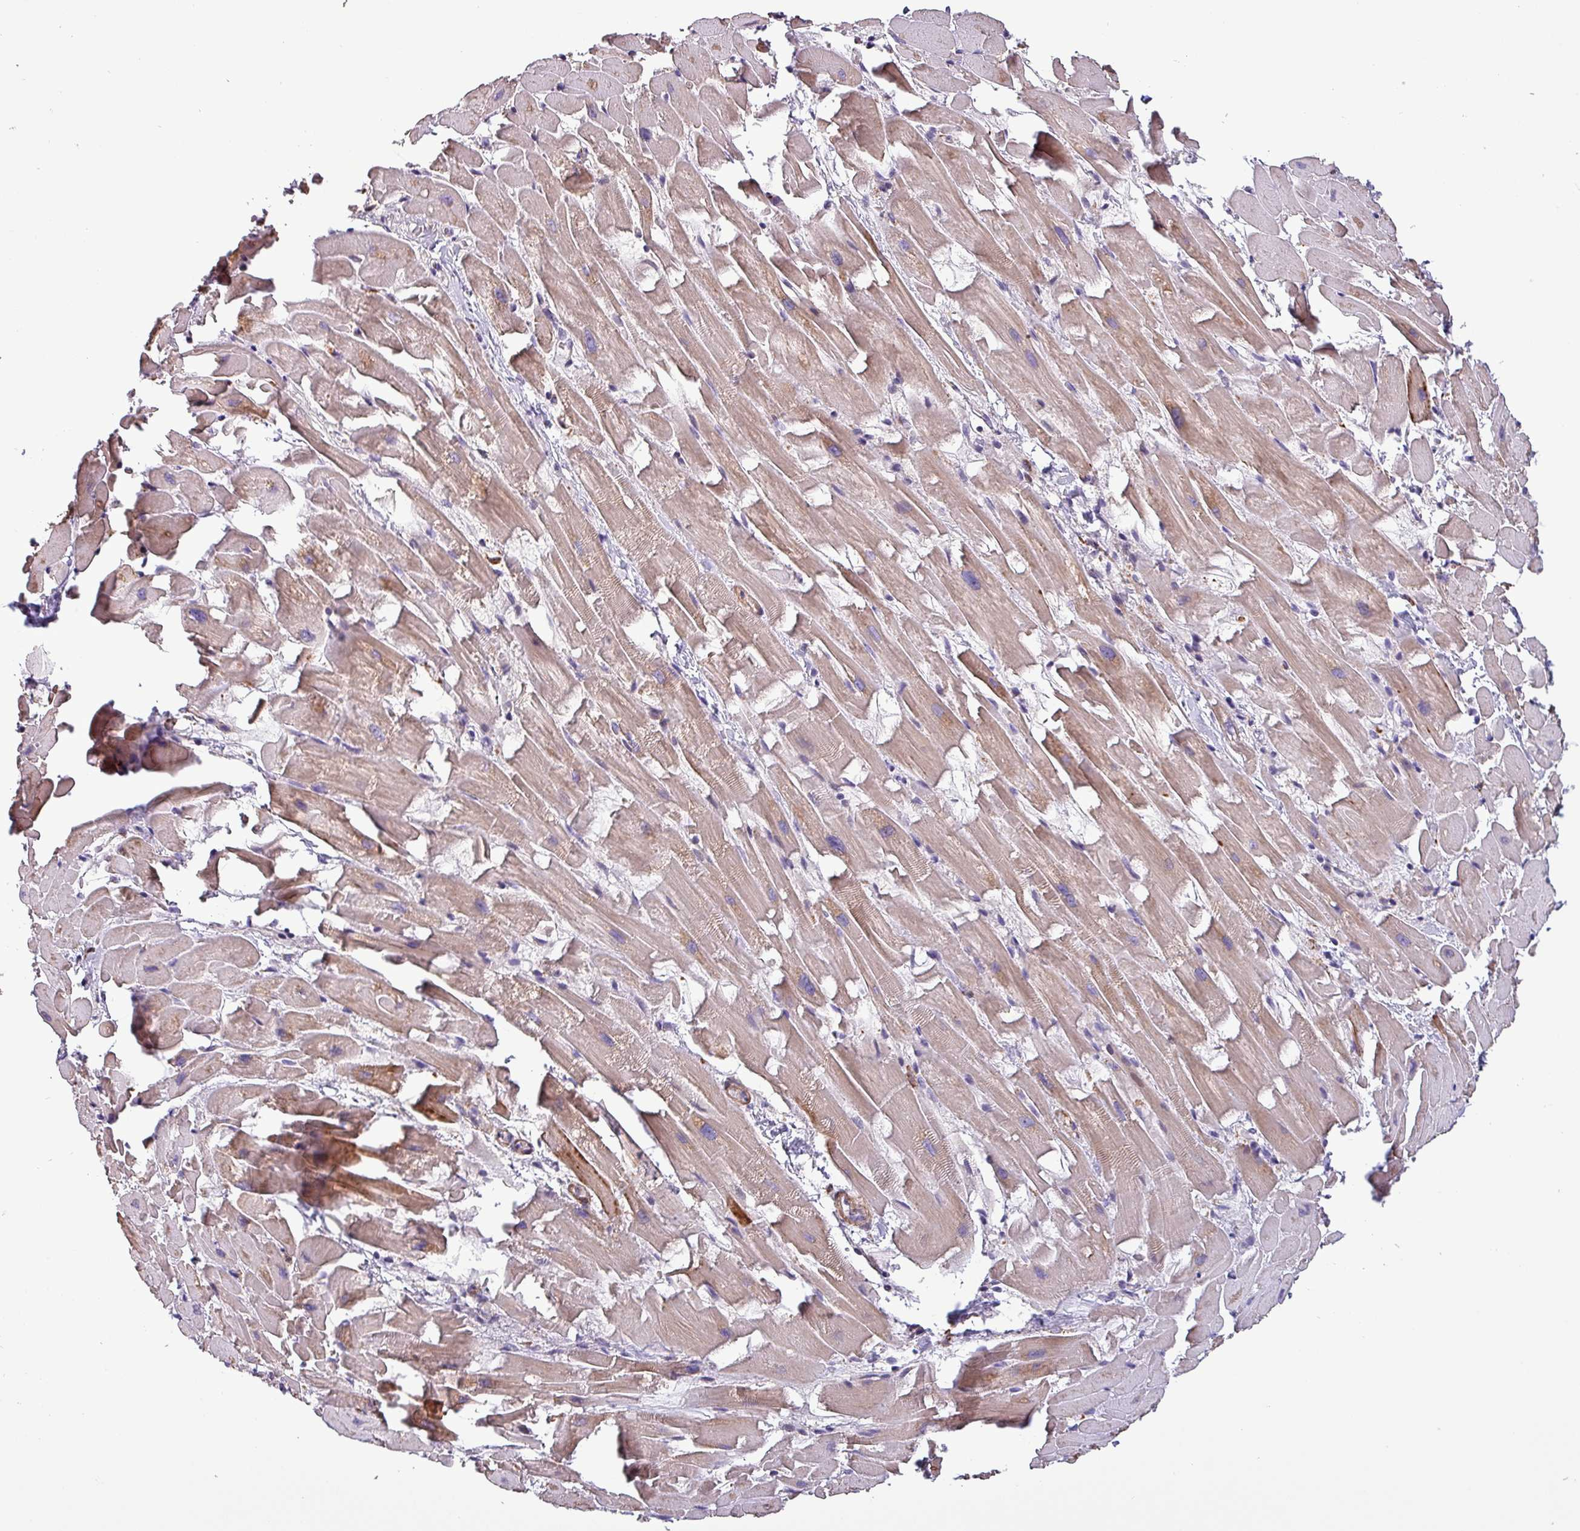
{"staining": {"intensity": "moderate", "quantity": "25%-75%", "location": "cytoplasmic/membranous"}, "tissue": "heart muscle", "cell_type": "Cardiomyocytes", "image_type": "normal", "snomed": [{"axis": "morphology", "description": "Normal tissue, NOS"}, {"axis": "topography", "description": "Heart"}], "caption": "High-magnification brightfield microscopy of unremarkable heart muscle stained with DAB (3,3'-diaminobenzidine) (brown) and counterstained with hematoxylin (blue). cardiomyocytes exhibit moderate cytoplasmic/membranous staining is appreciated in approximately25%-75% of cells. The protein is shown in brown color, while the nuclei are stained blue.", "gene": "SCIN", "patient": {"sex": "male", "age": 37}}